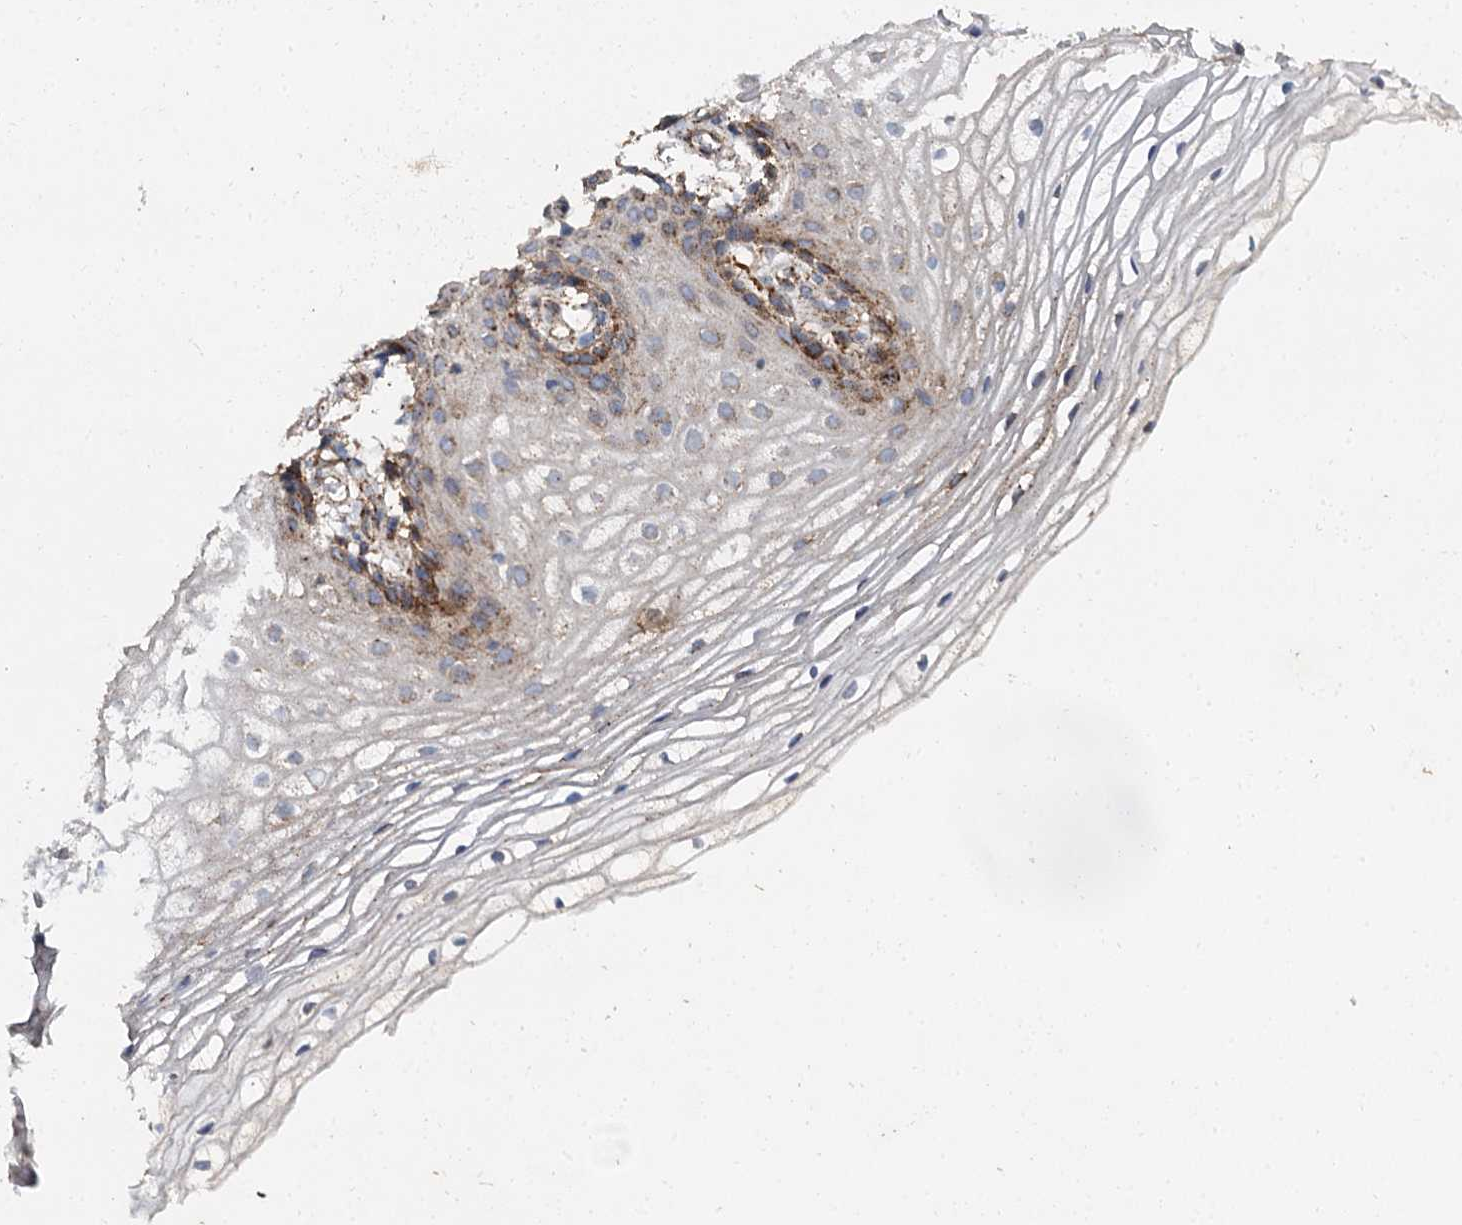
{"staining": {"intensity": "moderate", "quantity": "<25%", "location": "cytoplasmic/membranous"}, "tissue": "vagina", "cell_type": "Squamous epithelial cells", "image_type": "normal", "snomed": [{"axis": "morphology", "description": "Normal tissue, NOS"}, {"axis": "topography", "description": "Vagina"}], "caption": "Immunohistochemistry staining of unremarkable vagina, which shows low levels of moderate cytoplasmic/membranous staining in approximately <25% of squamous epithelial cells indicating moderate cytoplasmic/membranous protein expression. The staining was performed using DAB (brown) for protein detection and nuclei were counterstained in hematoxylin (blue).", "gene": "GBA1", "patient": {"sex": "female", "age": 60}}